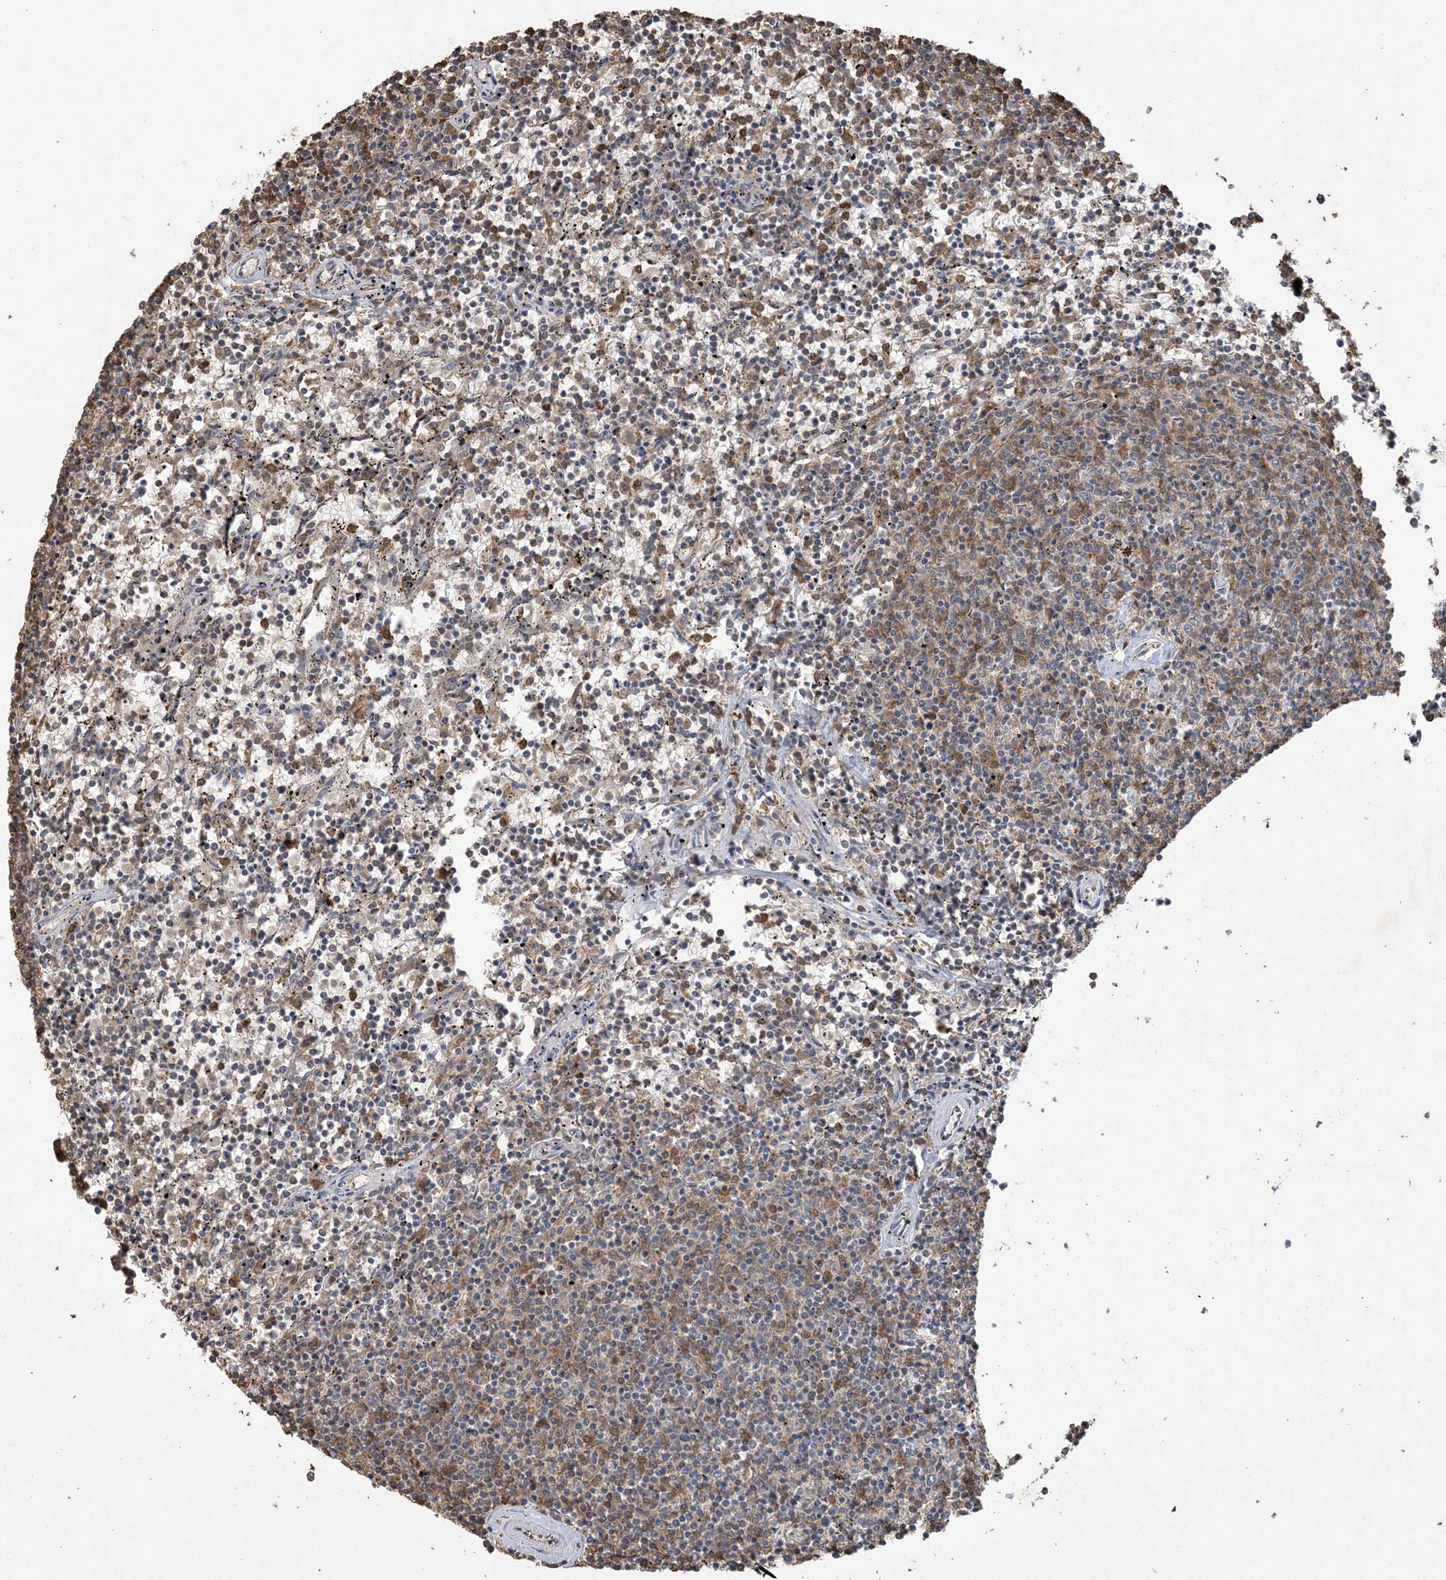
{"staining": {"intensity": "weak", "quantity": "25%-75%", "location": "cytoplasmic/membranous"}, "tissue": "lymphoma", "cell_type": "Tumor cells", "image_type": "cancer", "snomed": [{"axis": "morphology", "description": "Malignant lymphoma, non-Hodgkin's type, Low grade"}, {"axis": "topography", "description": "Spleen"}], "caption": "Protein expression analysis of human malignant lymphoma, non-Hodgkin's type (low-grade) reveals weak cytoplasmic/membranous positivity in approximately 25%-75% of tumor cells.", "gene": "TMSB4X", "patient": {"sex": "female", "age": 50}}